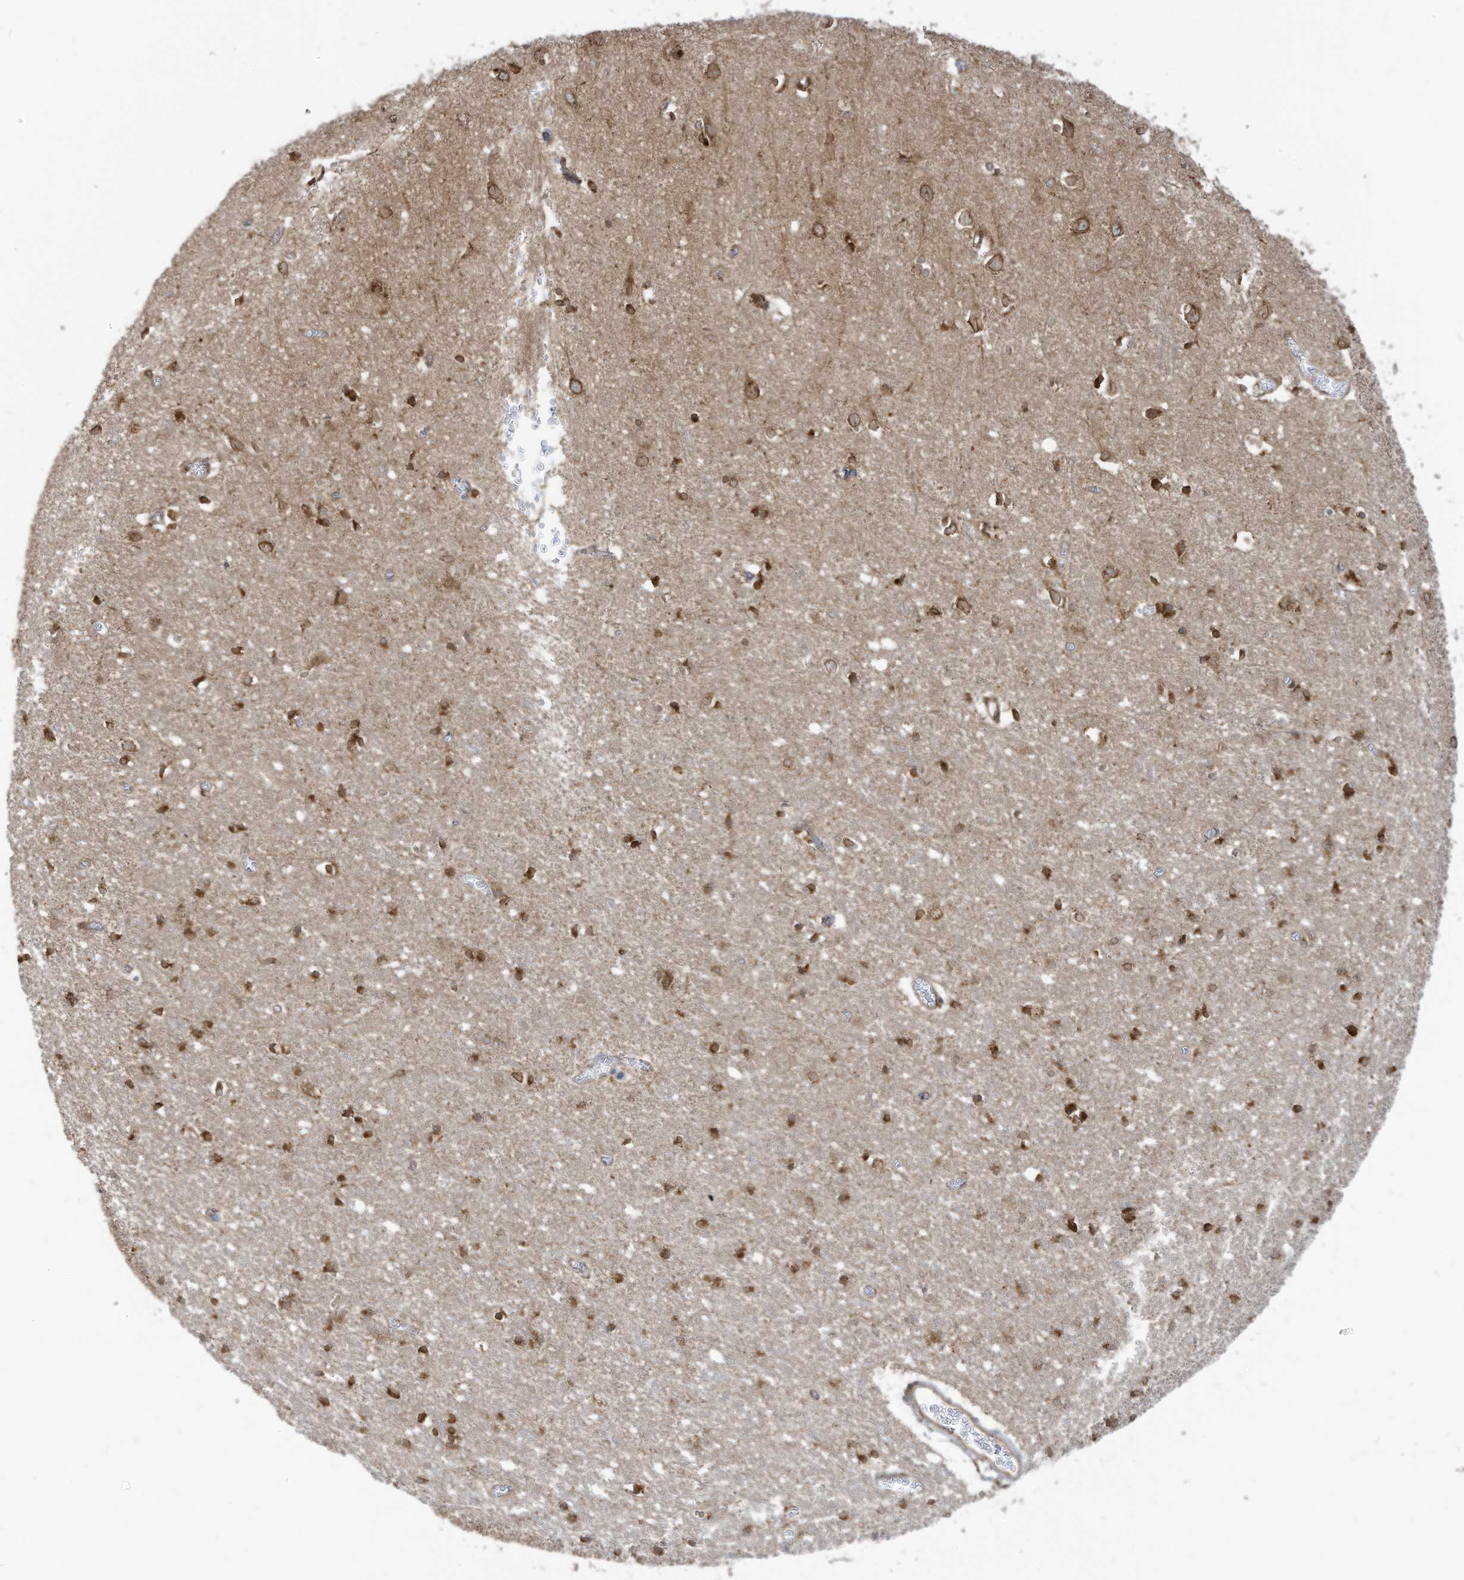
{"staining": {"intensity": "moderate", "quantity": "25%-75%", "location": "cytoplasmic/membranous"}, "tissue": "cerebral cortex", "cell_type": "Endothelial cells", "image_type": "normal", "snomed": [{"axis": "morphology", "description": "Normal tissue, NOS"}, {"axis": "topography", "description": "Cerebral cortex"}], "caption": "IHC histopathology image of unremarkable cerebral cortex: cerebral cortex stained using IHC reveals medium levels of moderate protein expression localized specifically in the cytoplasmic/membranous of endothelial cells, appearing as a cytoplasmic/membranous brown color.", "gene": "TRIM67", "patient": {"sex": "female", "age": 64}}